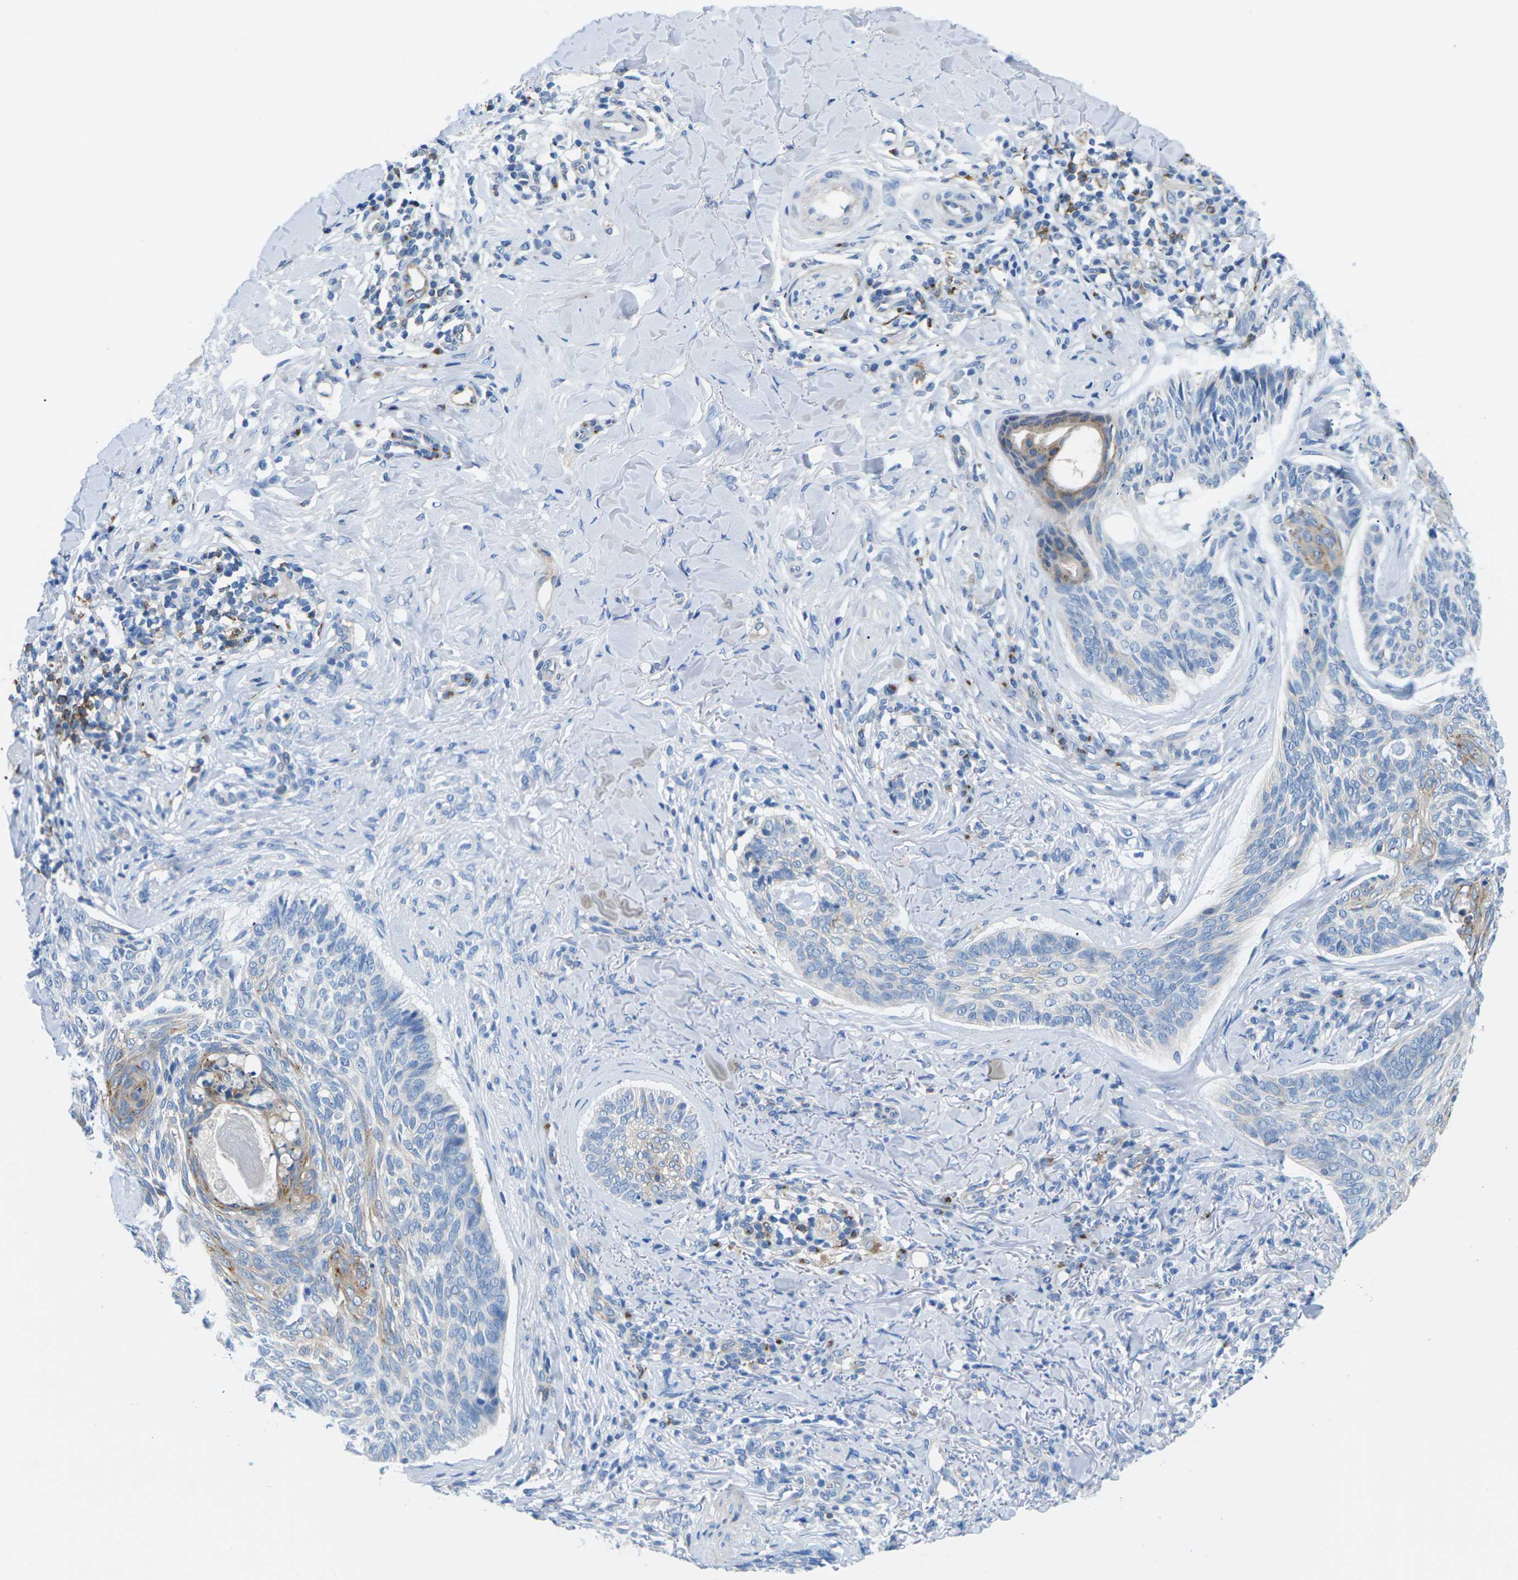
{"staining": {"intensity": "weak", "quantity": "<25%", "location": "cytoplasmic/membranous"}, "tissue": "skin cancer", "cell_type": "Tumor cells", "image_type": "cancer", "snomed": [{"axis": "morphology", "description": "Basal cell carcinoma"}, {"axis": "topography", "description": "Skin"}], "caption": "This is an immunohistochemistry histopathology image of human skin cancer (basal cell carcinoma). There is no staining in tumor cells.", "gene": "SYNGR2", "patient": {"sex": "male", "age": 43}}